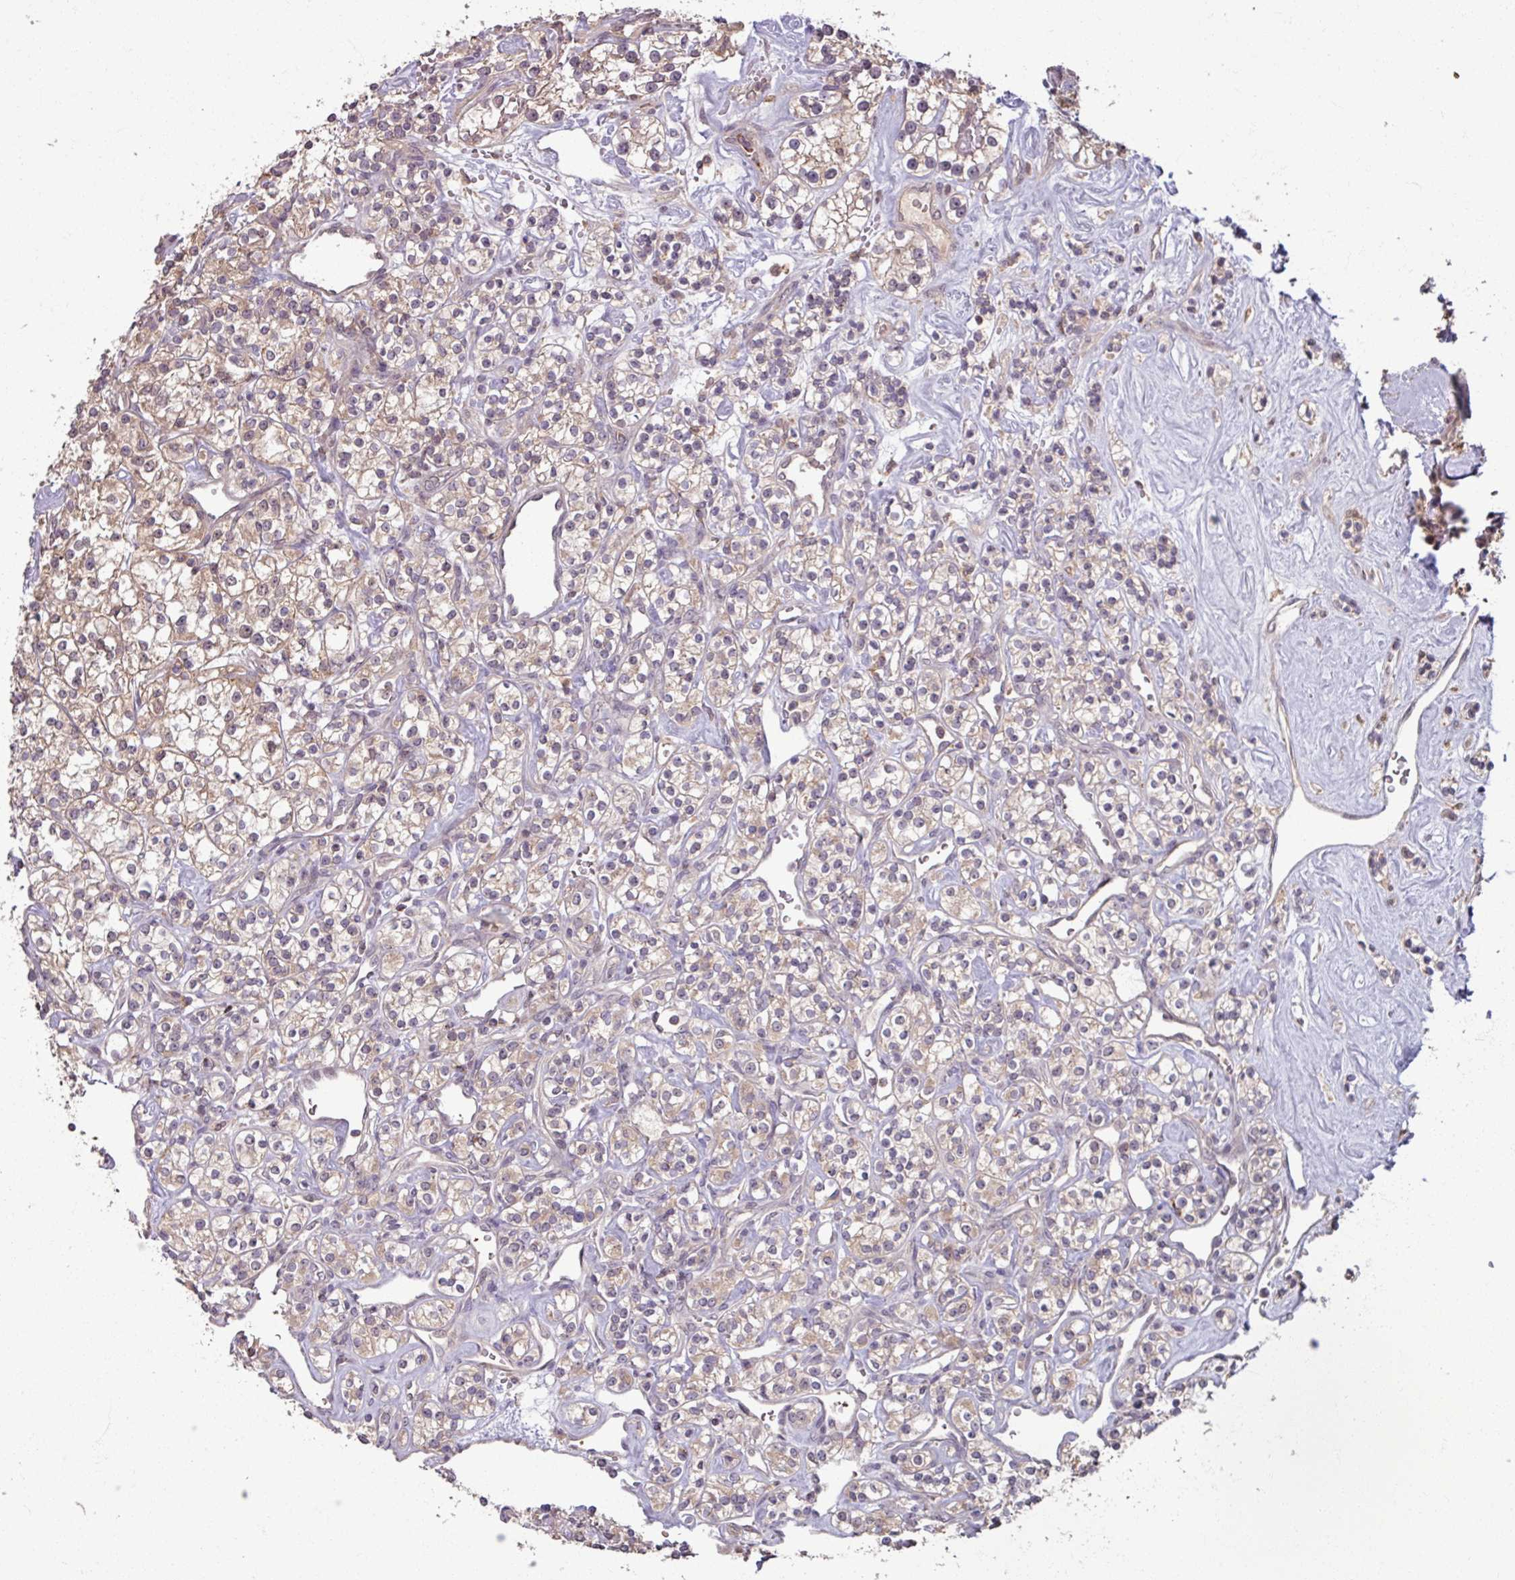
{"staining": {"intensity": "weak", "quantity": "25%-75%", "location": "cytoplasmic/membranous"}, "tissue": "renal cancer", "cell_type": "Tumor cells", "image_type": "cancer", "snomed": [{"axis": "morphology", "description": "Adenocarcinoma, NOS"}, {"axis": "topography", "description": "Kidney"}], "caption": "Protein expression analysis of adenocarcinoma (renal) reveals weak cytoplasmic/membranous expression in about 25%-75% of tumor cells. The staining was performed using DAB, with brown indicating positive protein expression. Nuclei are stained blue with hematoxylin.", "gene": "OR6B1", "patient": {"sex": "male", "age": 77}}